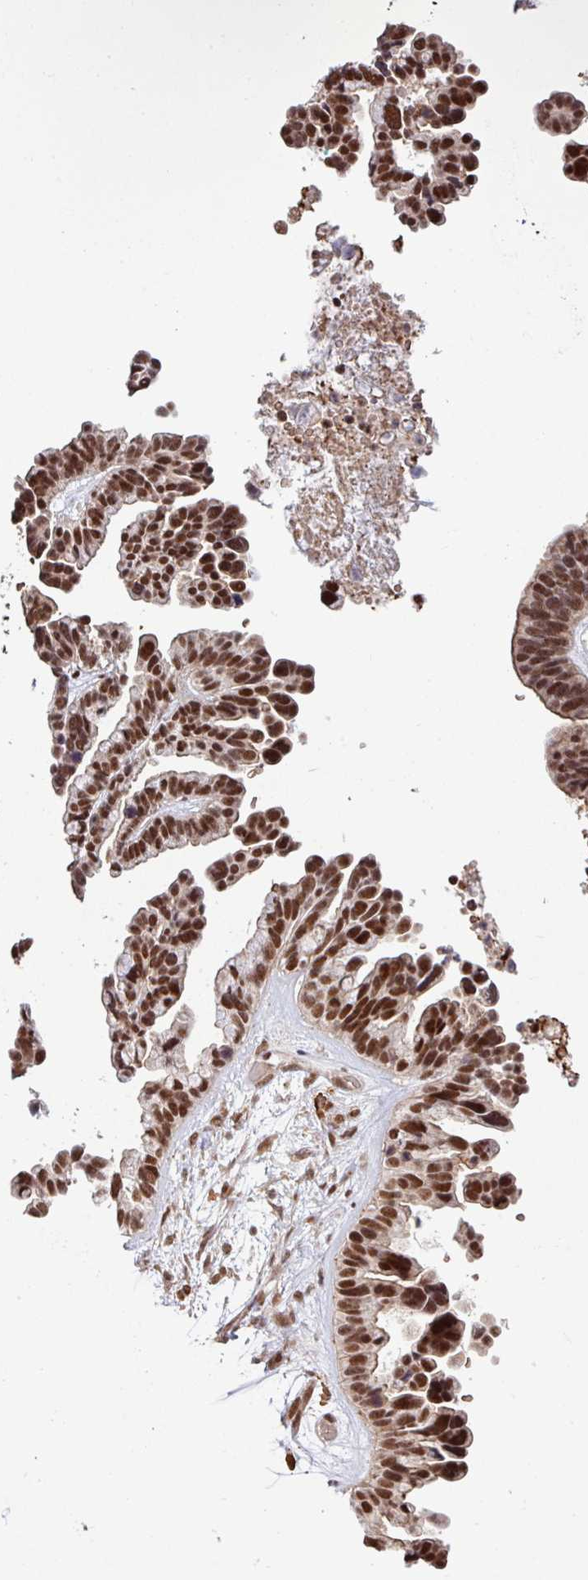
{"staining": {"intensity": "strong", "quantity": ">75%", "location": "nuclear"}, "tissue": "ovarian cancer", "cell_type": "Tumor cells", "image_type": "cancer", "snomed": [{"axis": "morphology", "description": "Cystadenocarcinoma, serous, NOS"}, {"axis": "topography", "description": "Ovary"}], "caption": "Immunohistochemistry histopathology image of neoplastic tissue: human ovarian serous cystadenocarcinoma stained using immunohistochemistry (IHC) reveals high levels of strong protein expression localized specifically in the nuclear of tumor cells, appearing as a nuclear brown color.", "gene": "PHF23", "patient": {"sex": "female", "age": 56}}